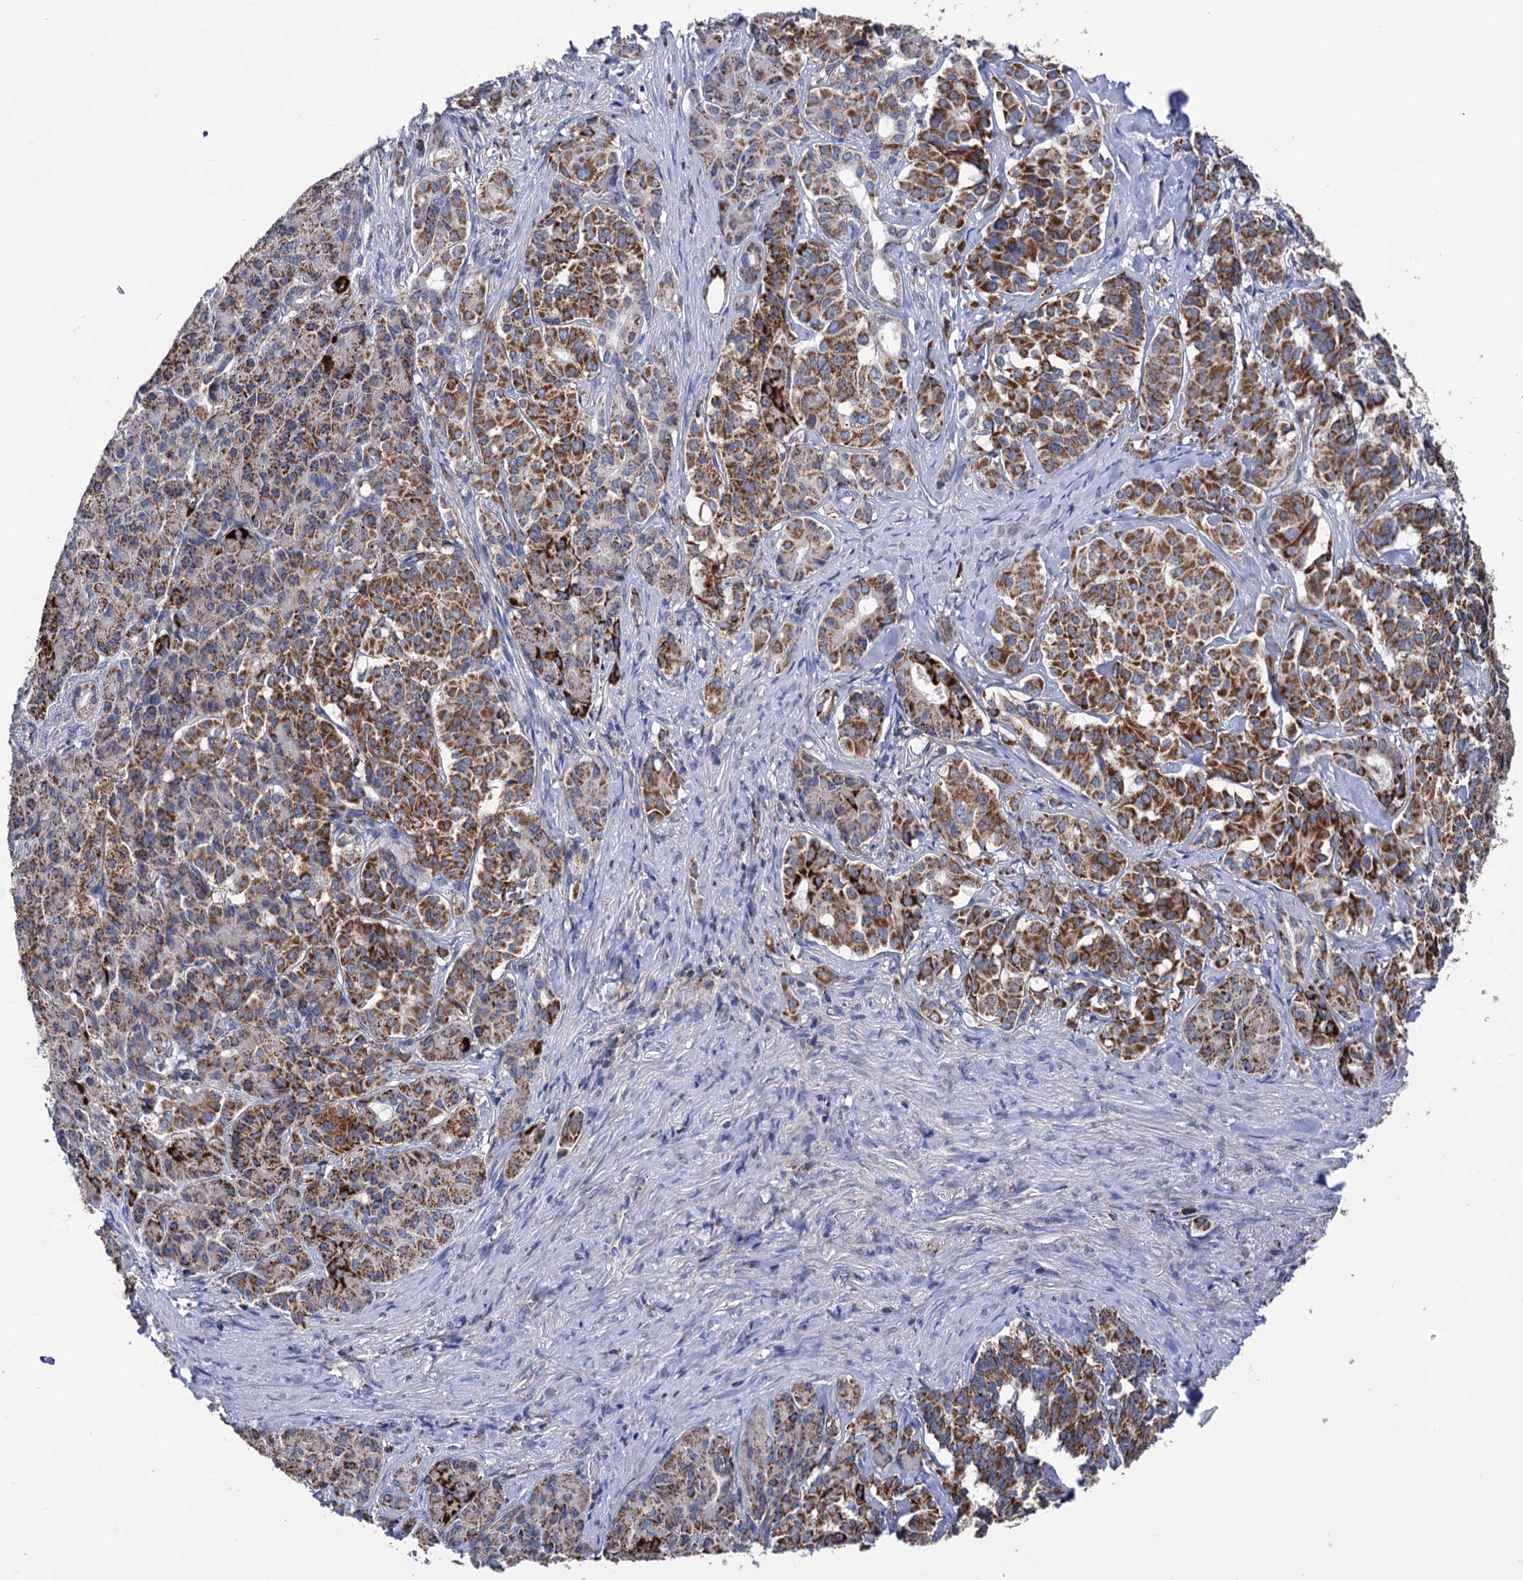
{"staining": {"intensity": "strong", "quantity": ">75%", "location": "cytoplasmic/membranous"}, "tissue": "pancreatic cancer", "cell_type": "Tumor cells", "image_type": "cancer", "snomed": [{"axis": "morphology", "description": "Adenocarcinoma, NOS"}, {"axis": "topography", "description": "Pancreas"}], "caption": "Adenocarcinoma (pancreatic) tissue exhibits strong cytoplasmic/membranous positivity in about >75% of tumor cells", "gene": "ABHD10", "patient": {"sex": "female", "age": 74}}